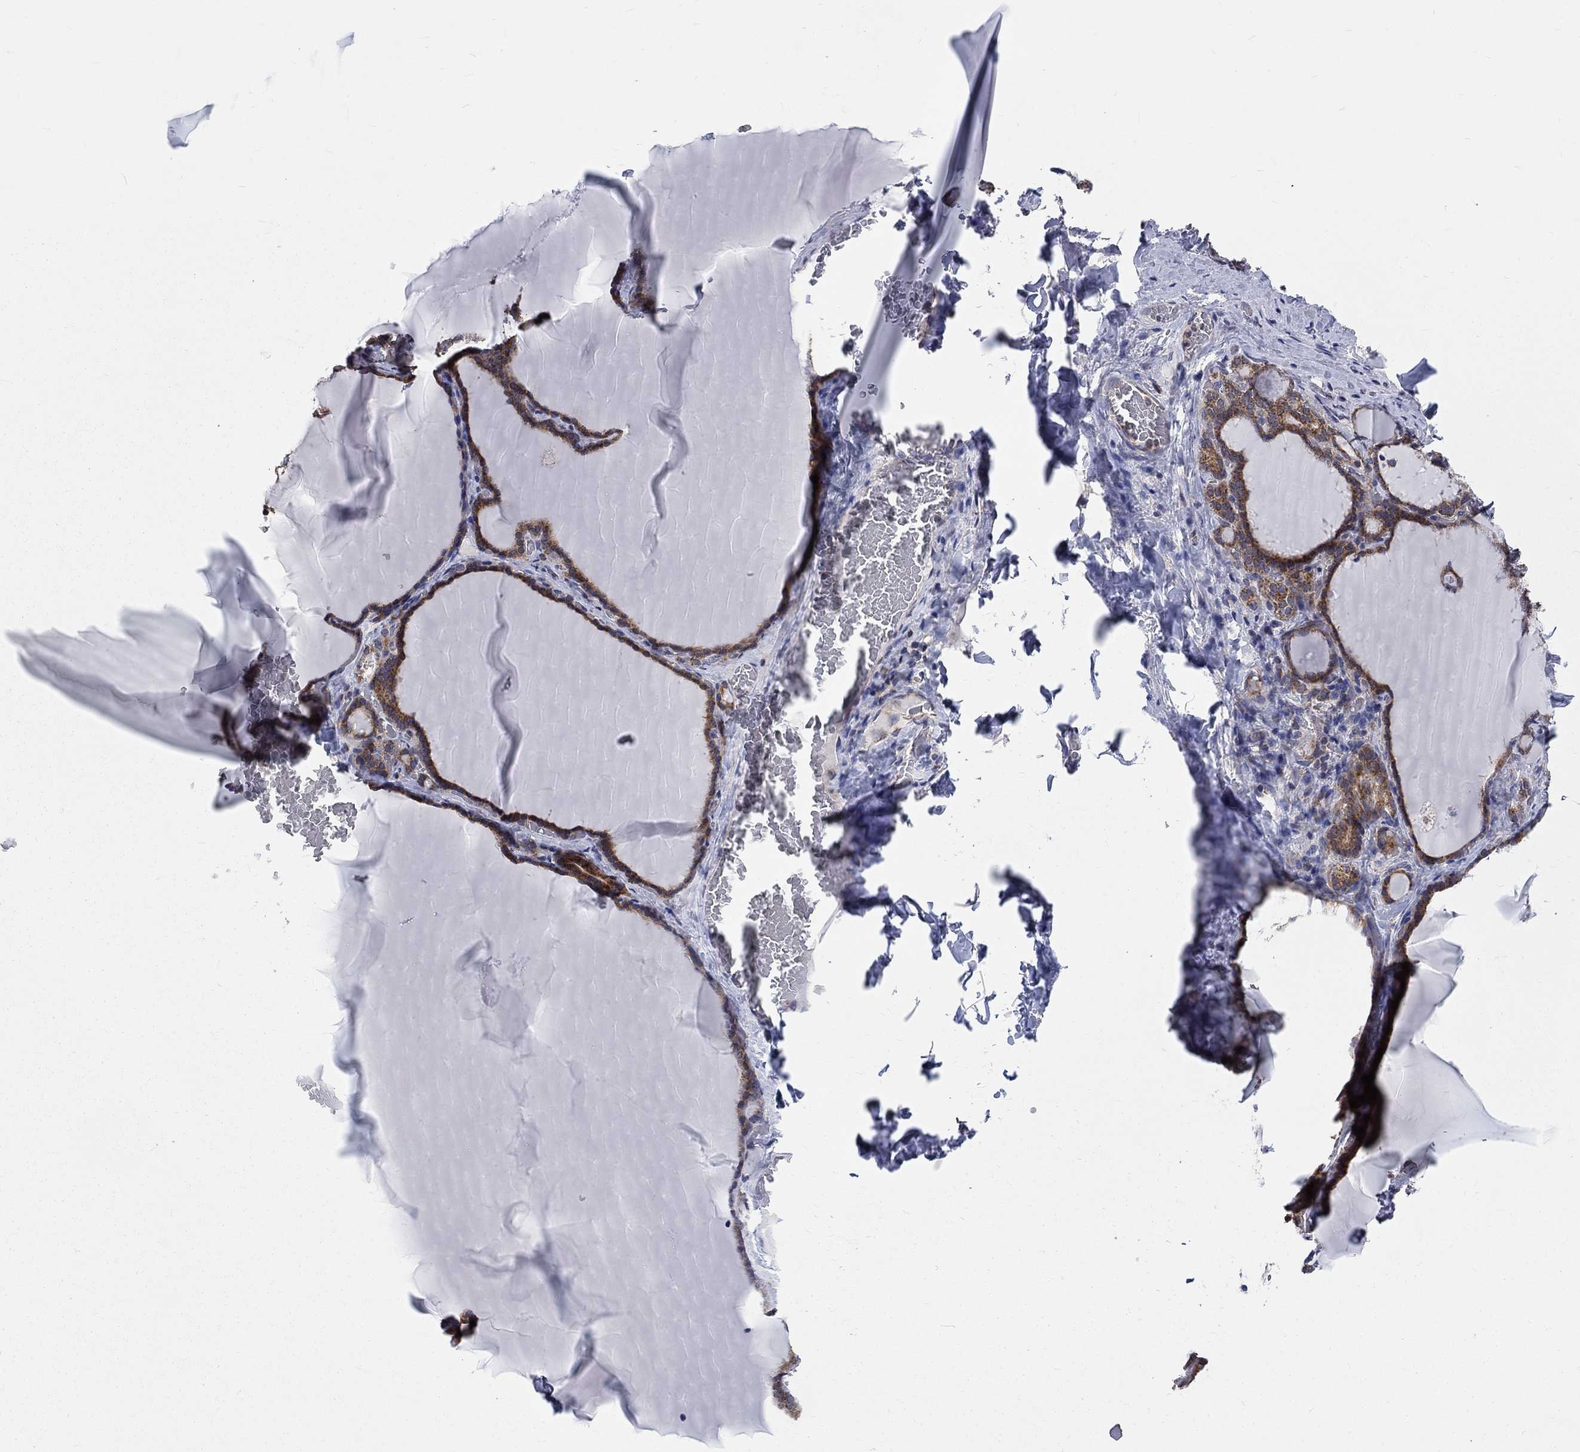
{"staining": {"intensity": "moderate", "quantity": "25%-75%", "location": "cytoplasmic/membranous"}, "tissue": "thyroid gland", "cell_type": "Glandular cells", "image_type": "normal", "snomed": [{"axis": "morphology", "description": "Normal tissue, NOS"}, {"axis": "morphology", "description": "Hyperplasia, NOS"}, {"axis": "topography", "description": "Thyroid gland"}], "caption": "Immunohistochemical staining of normal human thyroid gland reveals 25%-75% levels of moderate cytoplasmic/membranous protein expression in about 25%-75% of glandular cells.", "gene": "NME7", "patient": {"sex": "female", "age": 27}}